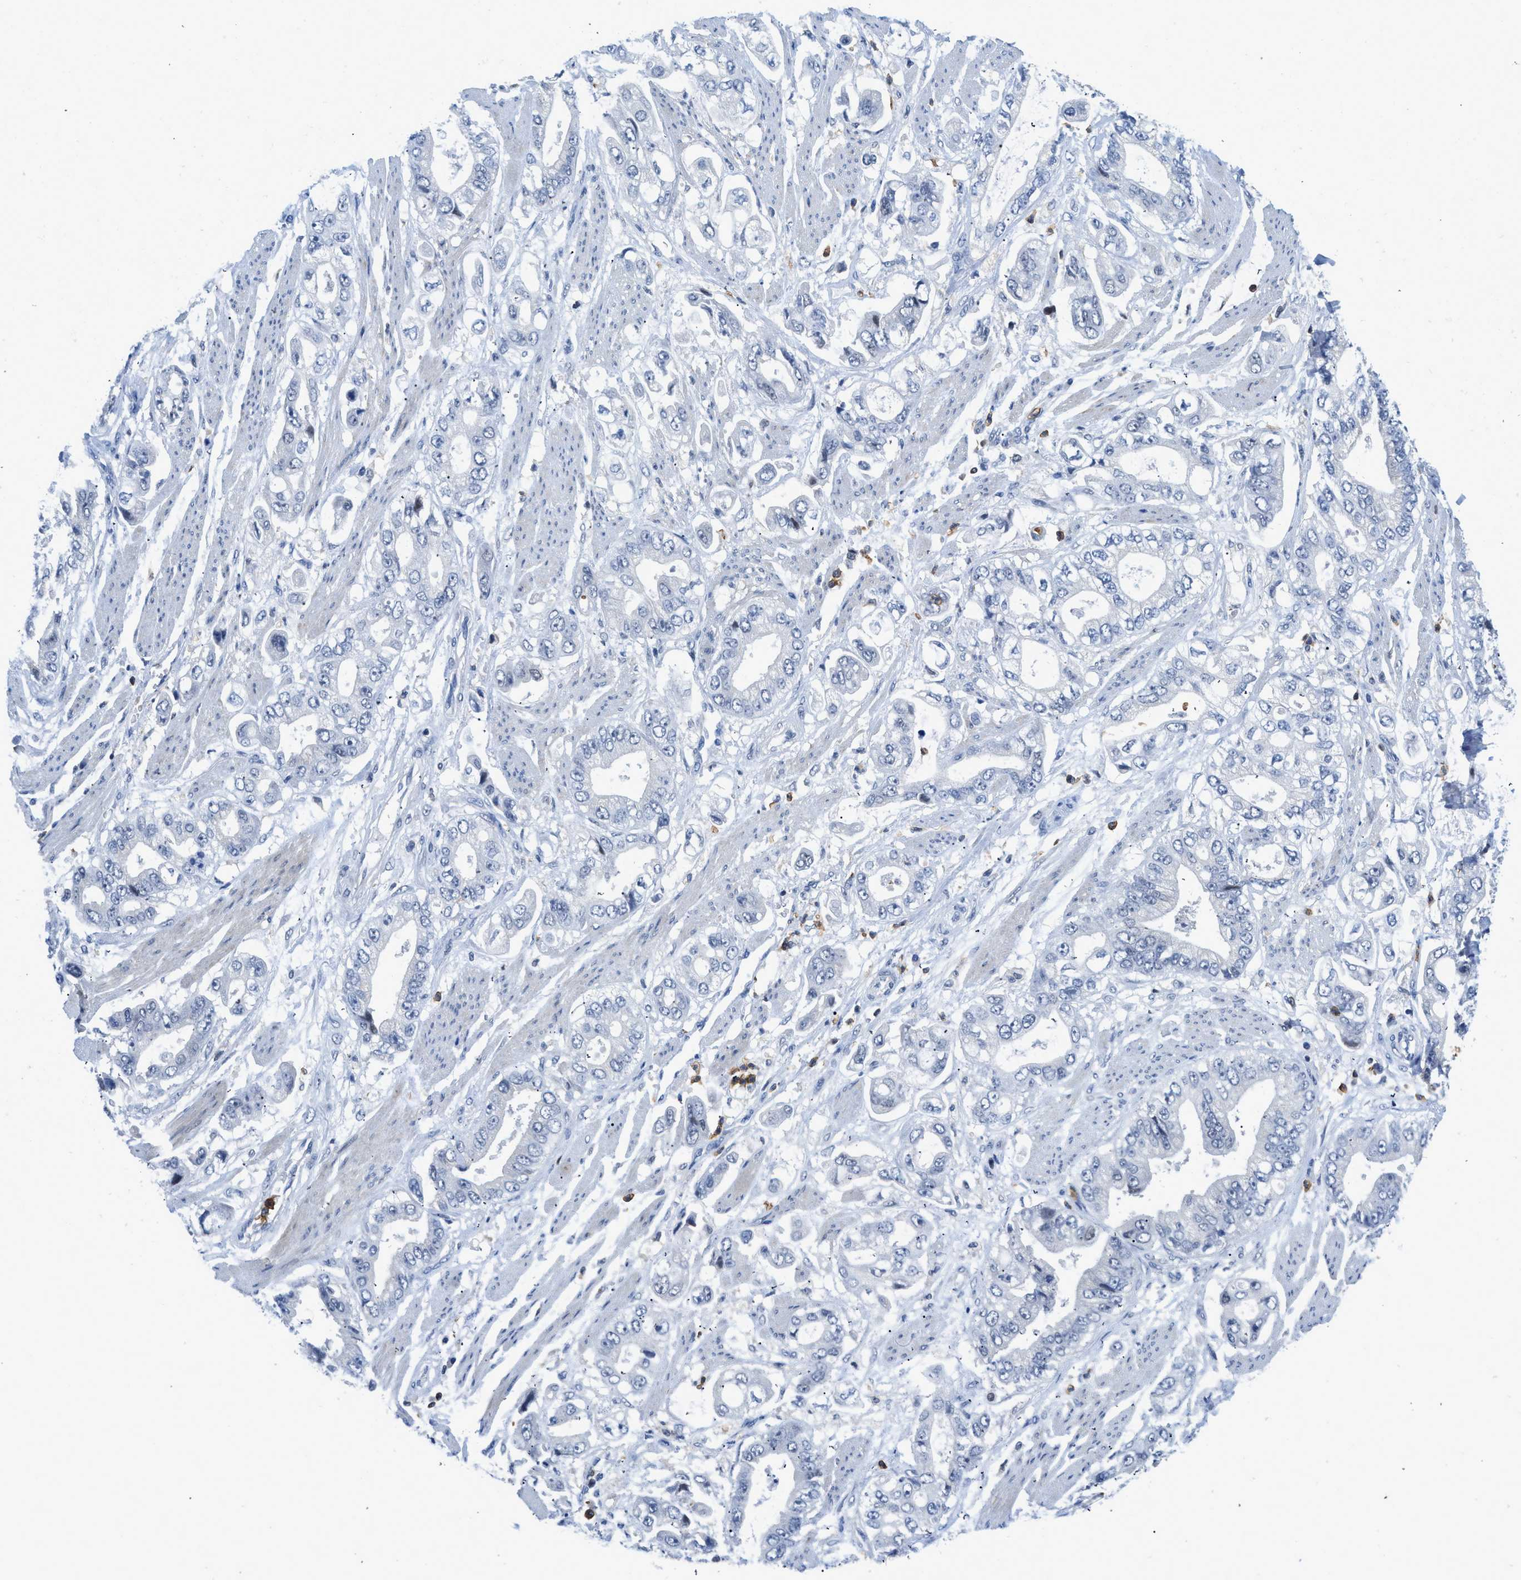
{"staining": {"intensity": "negative", "quantity": "none", "location": "none"}, "tissue": "stomach cancer", "cell_type": "Tumor cells", "image_type": "cancer", "snomed": [{"axis": "morphology", "description": "Normal tissue, NOS"}, {"axis": "morphology", "description": "Adenocarcinoma, NOS"}, {"axis": "topography", "description": "Stomach"}], "caption": "The histopathology image reveals no staining of tumor cells in adenocarcinoma (stomach).", "gene": "FAM151A", "patient": {"sex": "male", "age": 62}}